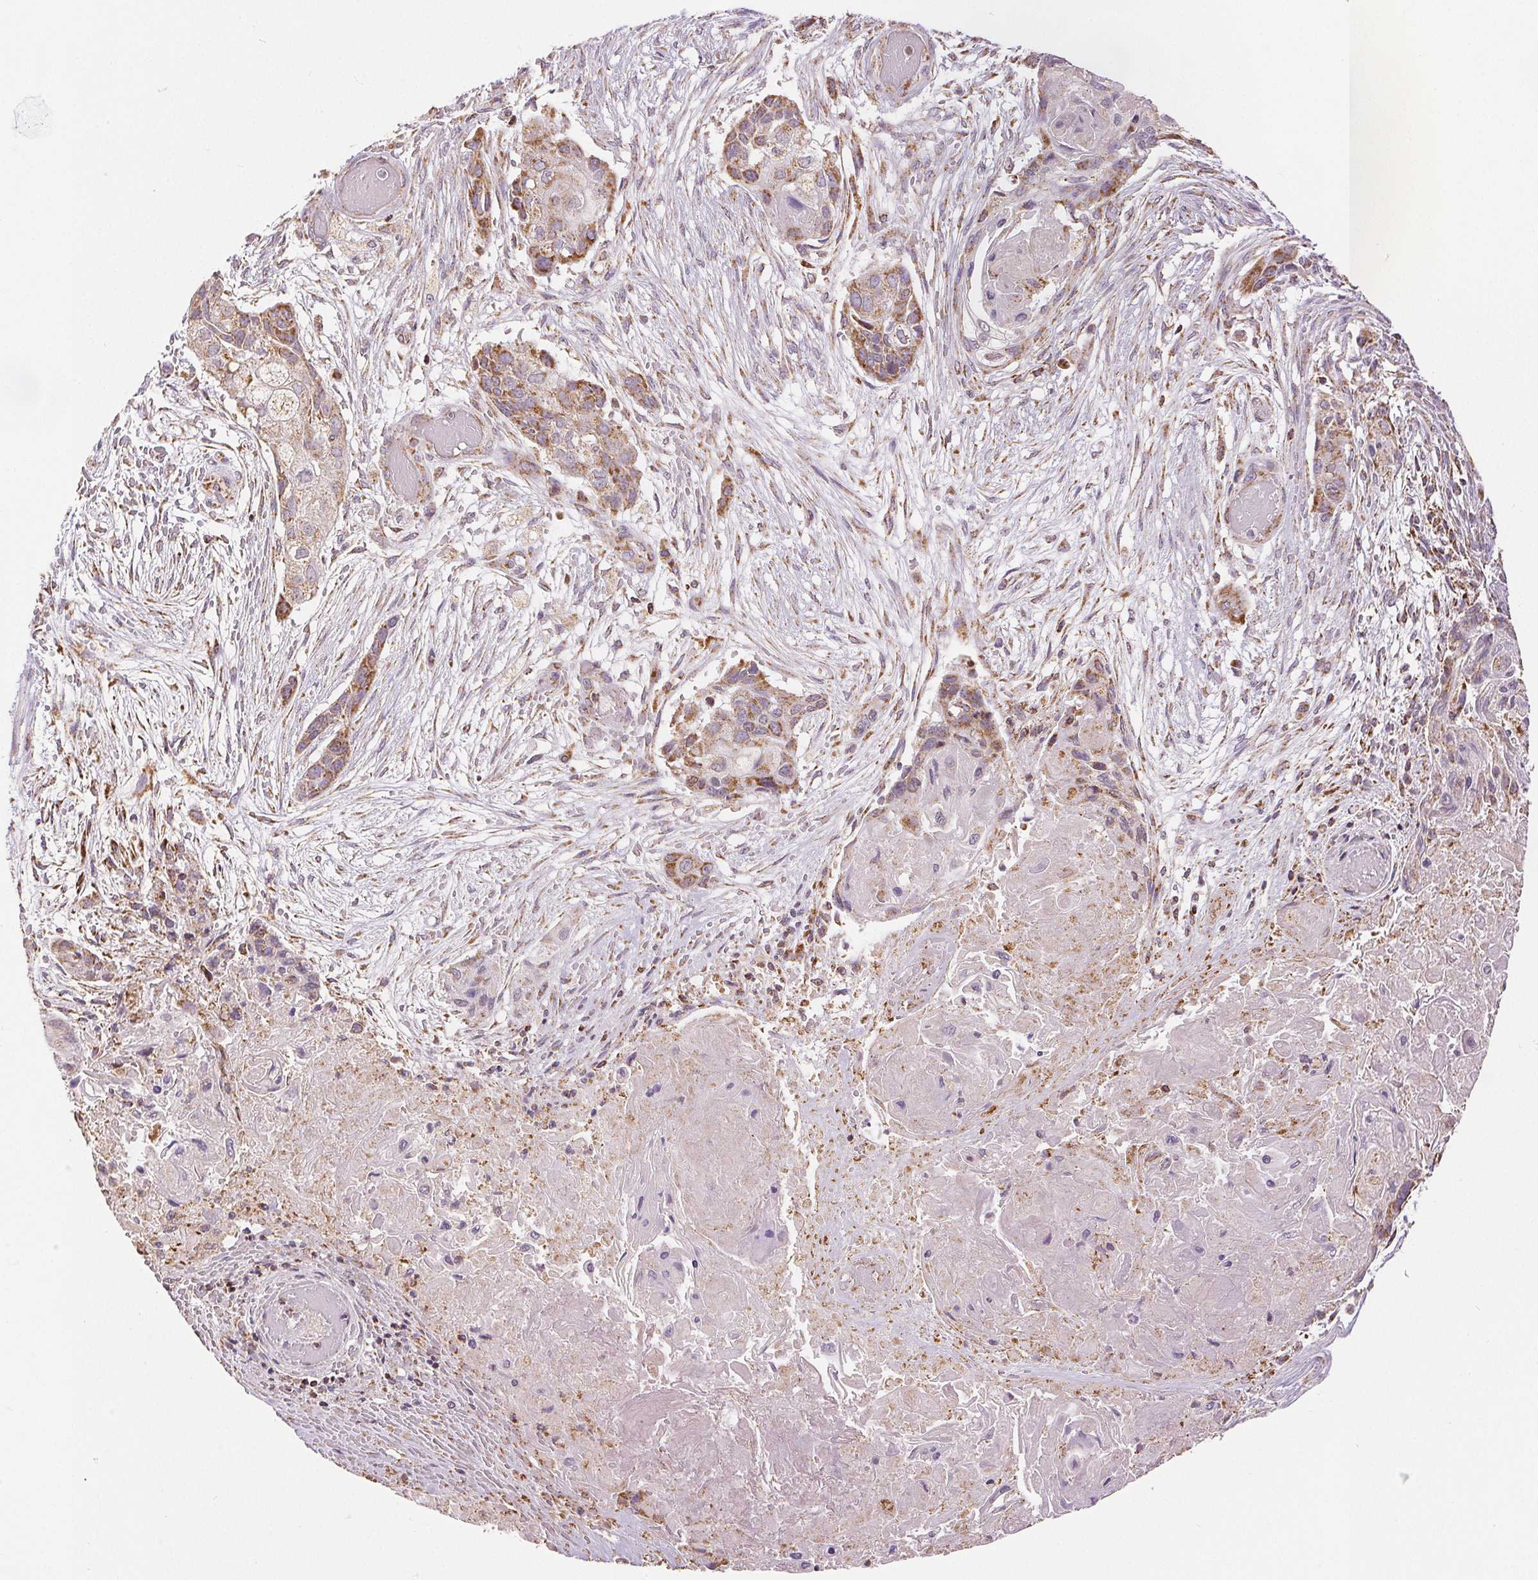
{"staining": {"intensity": "strong", "quantity": "25%-75%", "location": "cytoplasmic/membranous"}, "tissue": "lung cancer", "cell_type": "Tumor cells", "image_type": "cancer", "snomed": [{"axis": "morphology", "description": "Squamous cell carcinoma, NOS"}, {"axis": "topography", "description": "Lung"}], "caption": "Immunohistochemical staining of human lung squamous cell carcinoma shows high levels of strong cytoplasmic/membranous staining in approximately 25%-75% of tumor cells.", "gene": "SDHB", "patient": {"sex": "male", "age": 69}}